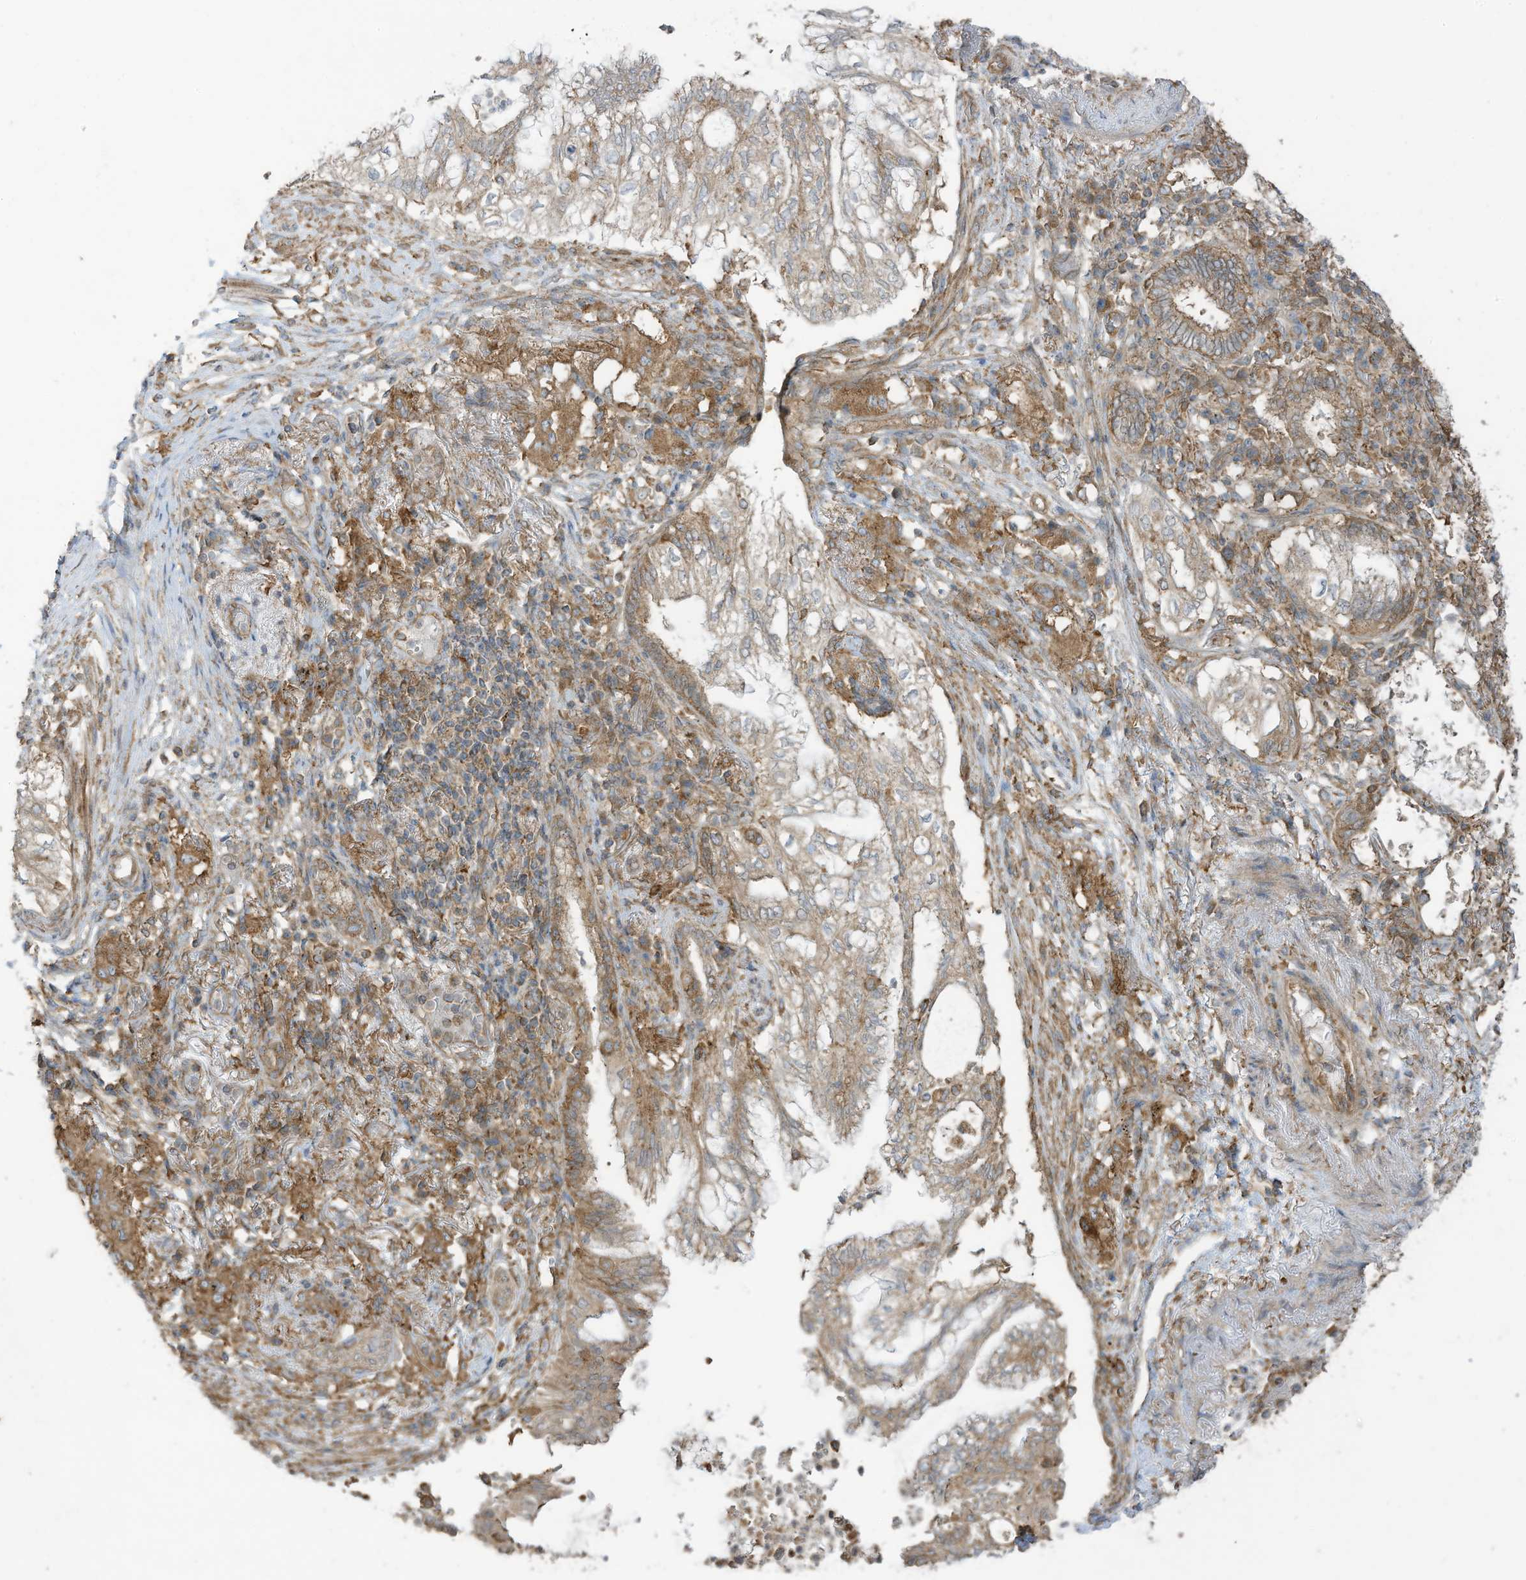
{"staining": {"intensity": "moderate", "quantity": "25%-75%", "location": "cytoplasmic/membranous"}, "tissue": "lung cancer", "cell_type": "Tumor cells", "image_type": "cancer", "snomed": [{"axis": "morphology", "description": "Adenocarcinoma, NOS"}, {"axis": "topography", "description": "Lung"}], "caption": "The photomicrograph reveals immunohistochemical staining of lung adenocarcinoma. There is moderate cytoplasmic/membranous positivity is appreciated in approximately 25%-75% of tumor cells.", "gene": "CGAS", "patient": {"sex": "female", "age": 70}}